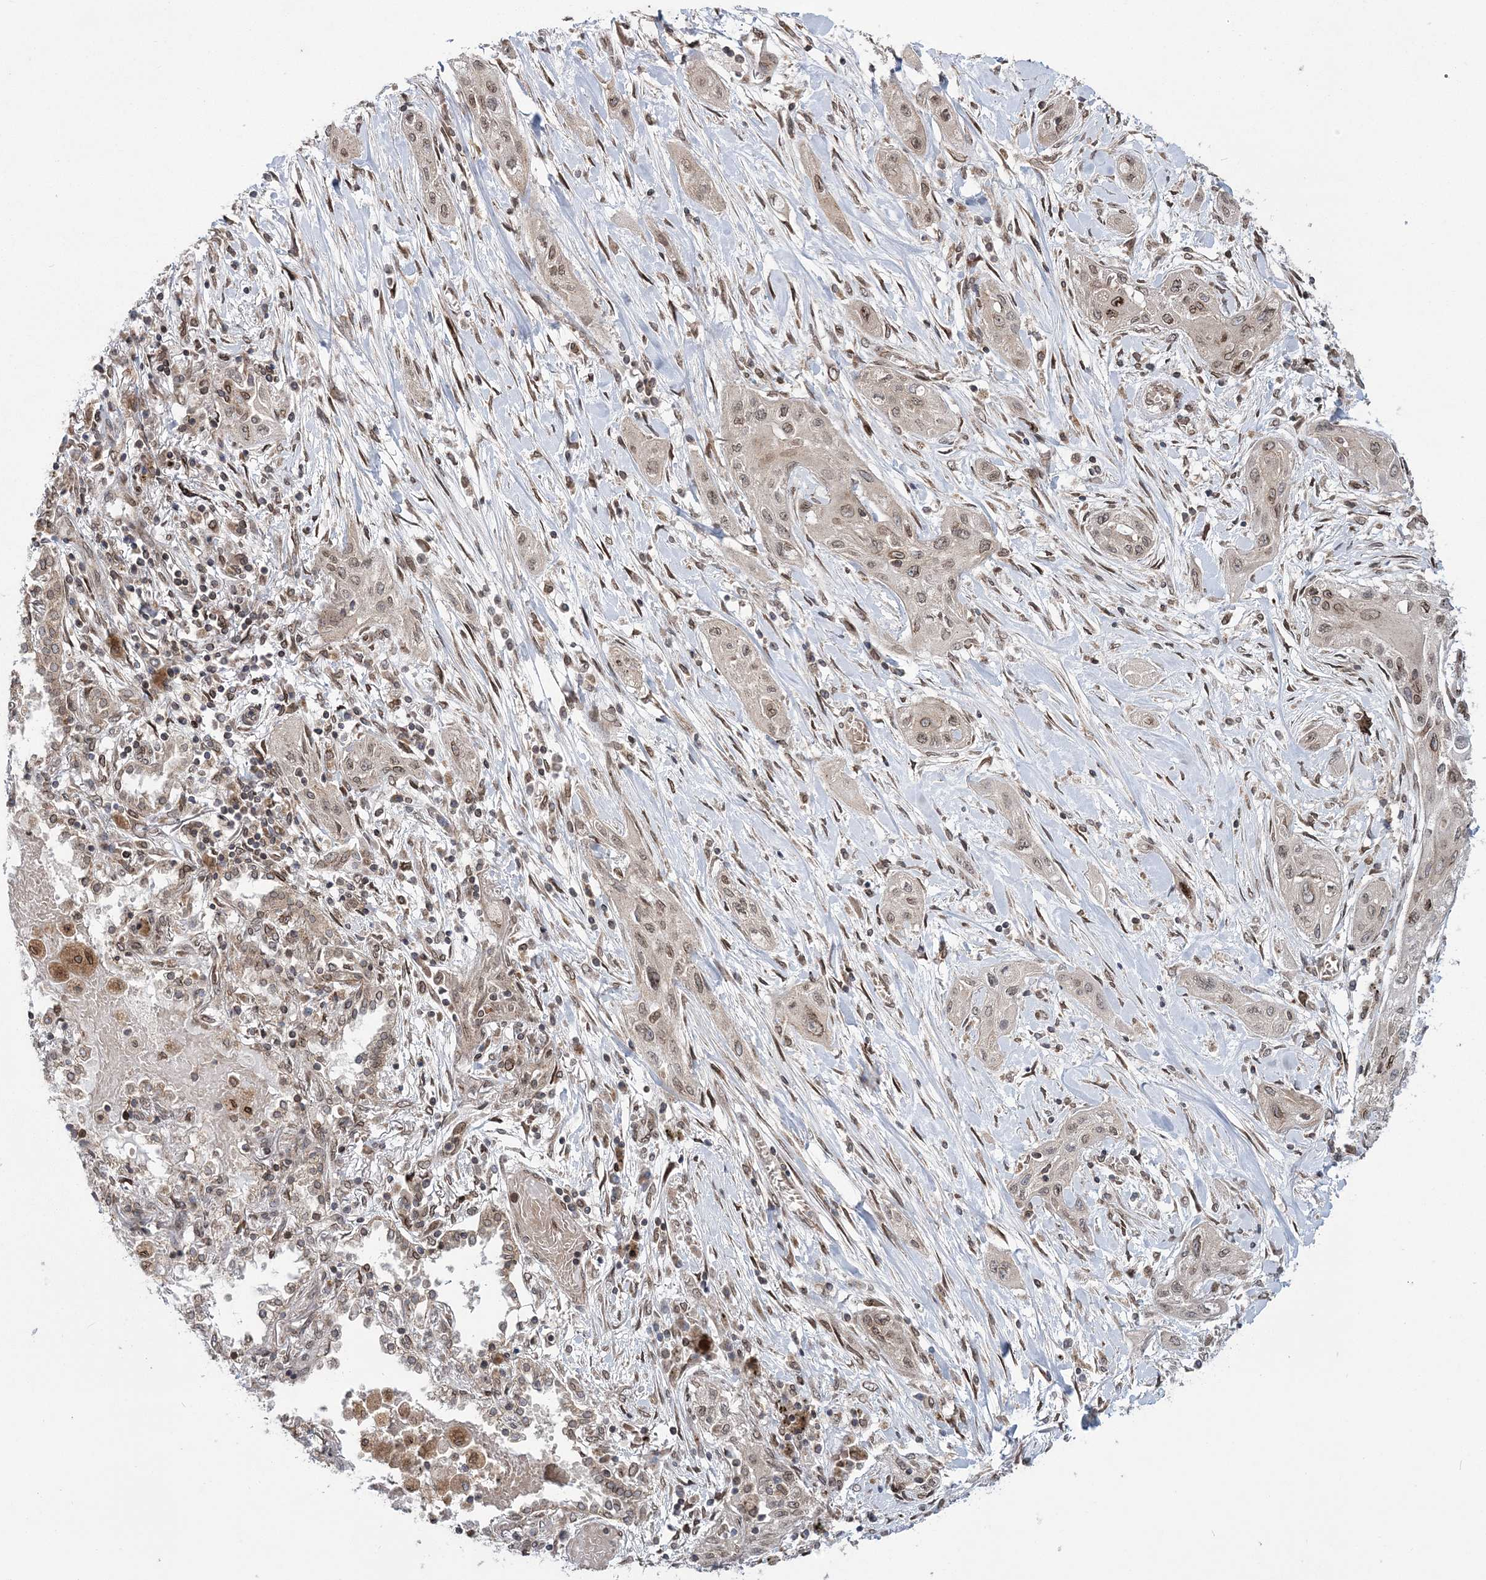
{"staining": {"intensity": "weak", "quantity": ">75%", "location": "nuclear"}, "tissue": "lung cancer", "cell_type": "Tumor cells", "image_type": "cancer", "snomed": [{"axis": "morphology", "description": "Squamous cell carcinoma, NOS"}, {"axis": "topography", "description": "Lung"}], "caption": "Immunohistochemical staining of lung squamous cell carcinoma displays low levels of weak nuclear positivity in approximately >75% of tumor cells.", "gene": "DNAJC27", "patient": {"sex": "female", "age": 47}}